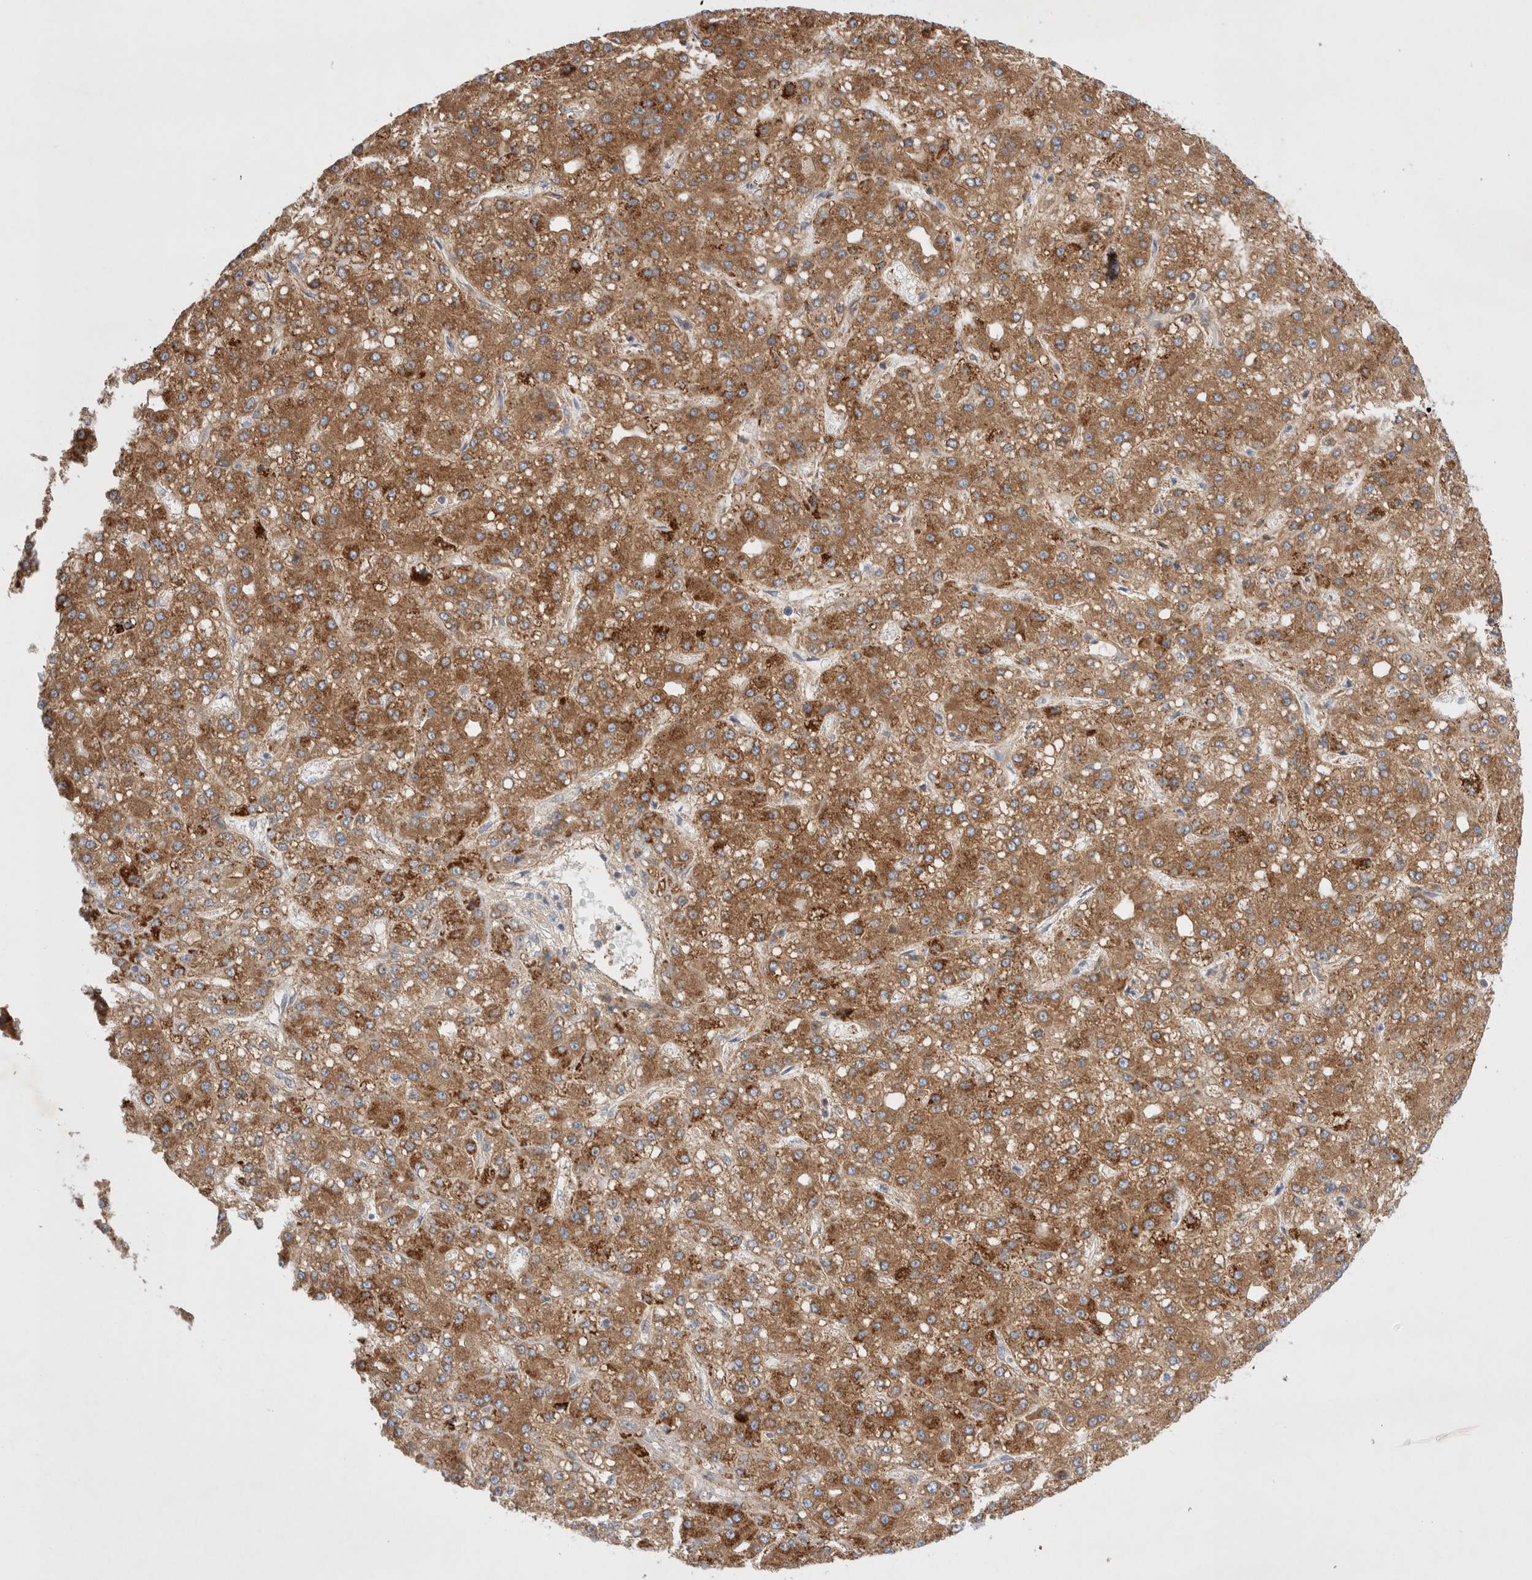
{"staining": {"intensity": "moderate", "quantity": ">75%", "location": "cytoplasmic/membranous"}, "tissue": "liver cancer", "cell_type": "Tumor cells", "image_type": "cancer", "snomed": [{"axis": "morphology", "description": "Carcinoma, Hepatocellular, NOS"}, {"axis": "topography", "description": "Liver"}], "caption": "Moderate cytoplasmic/membranous expression is present in about >75% of tumor cells in liver cancer. The protein is shown in brown color, while the nuclei are stained blue.", "gene": "RBM12B", "patient": {"sex": "male", "age": 67}}